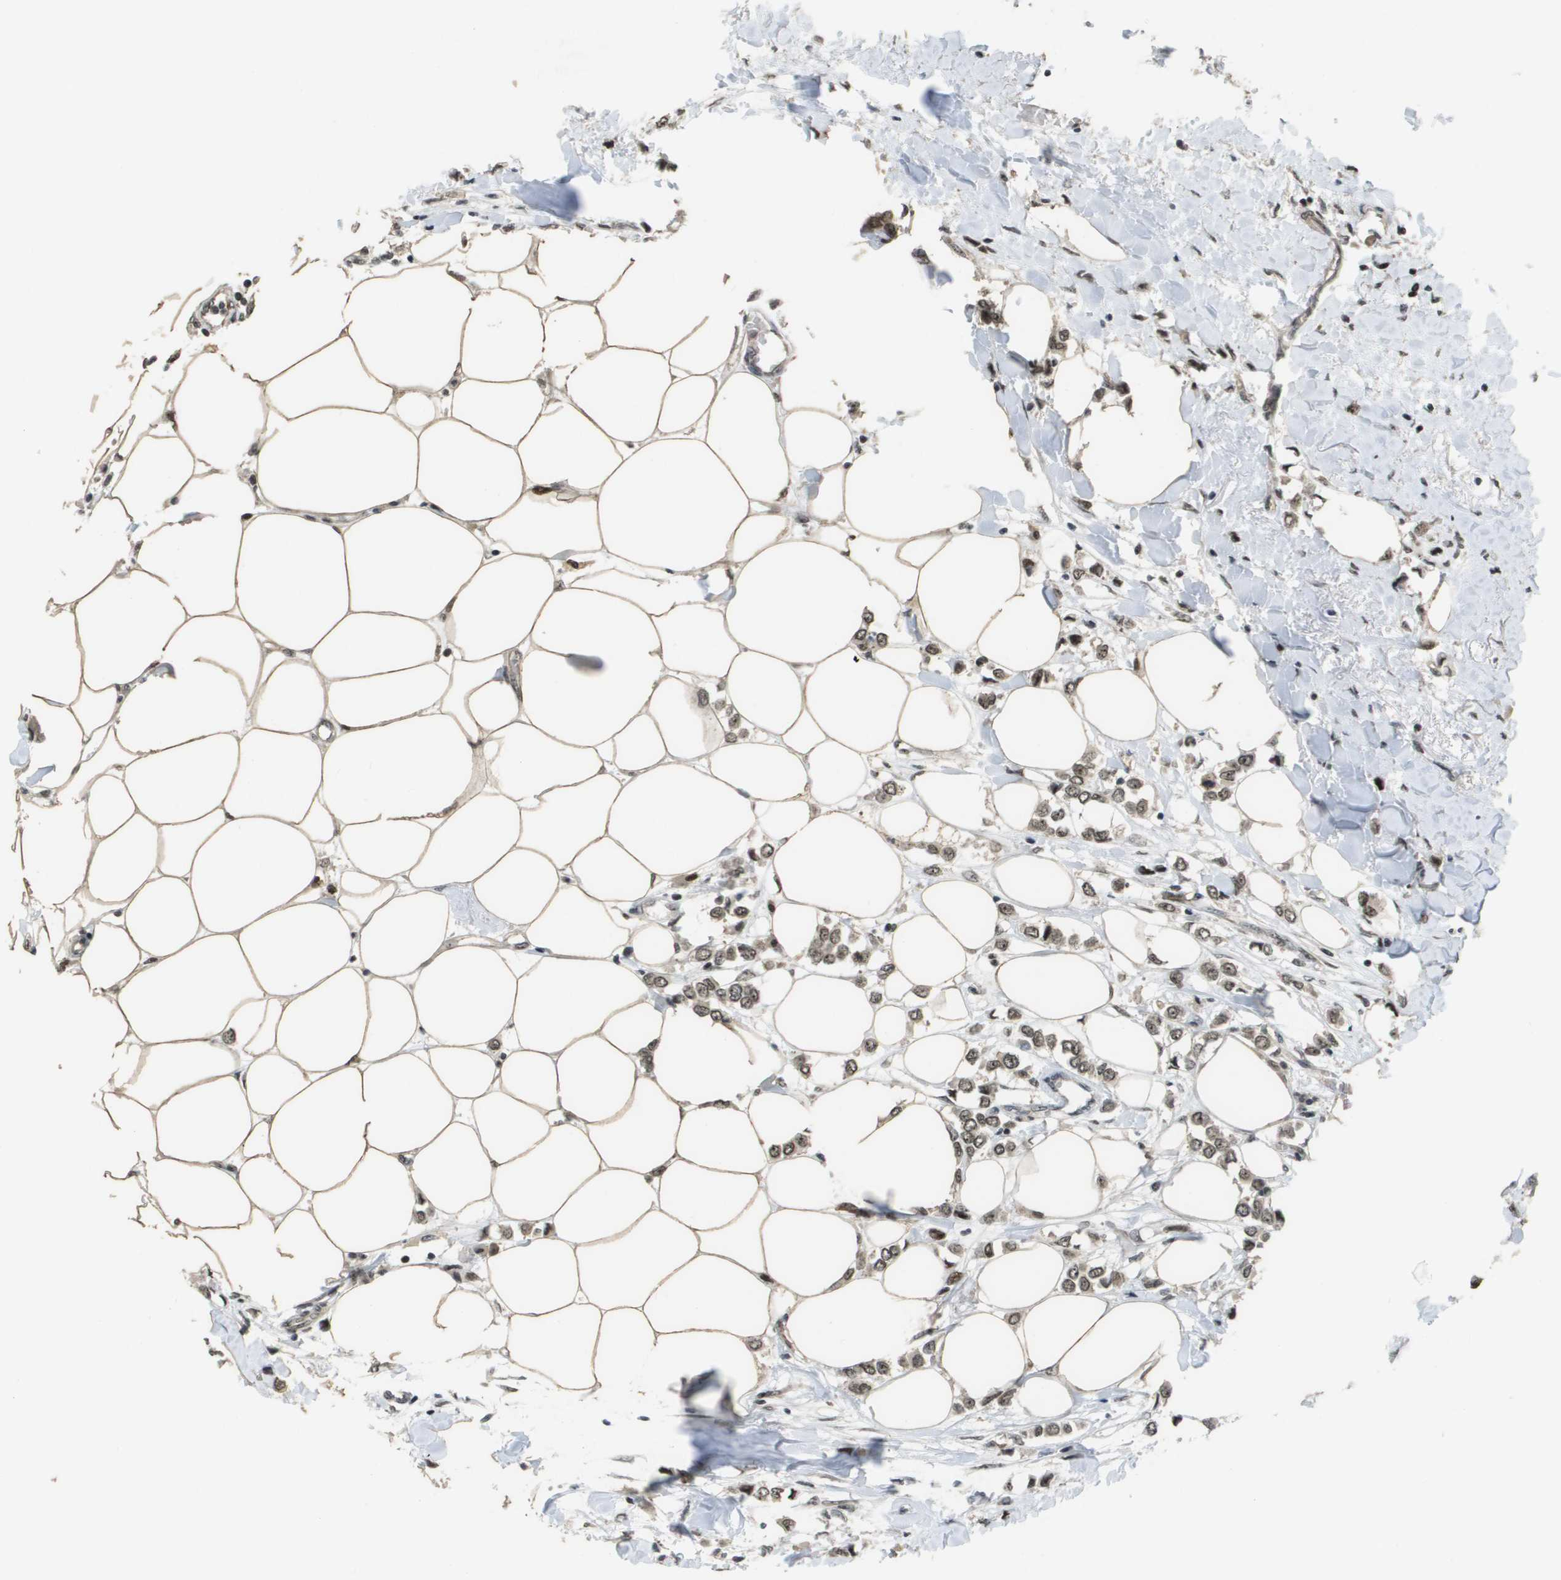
{"staining": {"intensity": "weak", "quantity": ">75%", "location": "nuclear"}, "tissue": "breast cancer", "cell_type": "Tumor cells", "image_type": "cancer", "snomed": [{"axis": "morphology", "description": "Lobular carcinoma"}, {"axis": "topography", "description": "Breast"}], "caption": "Immunohistochemical staining of breast cancer (lobular carcinoma) displays weak nuclear protein staining in about >75% of tumor cells.", "gene": "KAT5", "patient": {"sex": "female", "age": 51}}